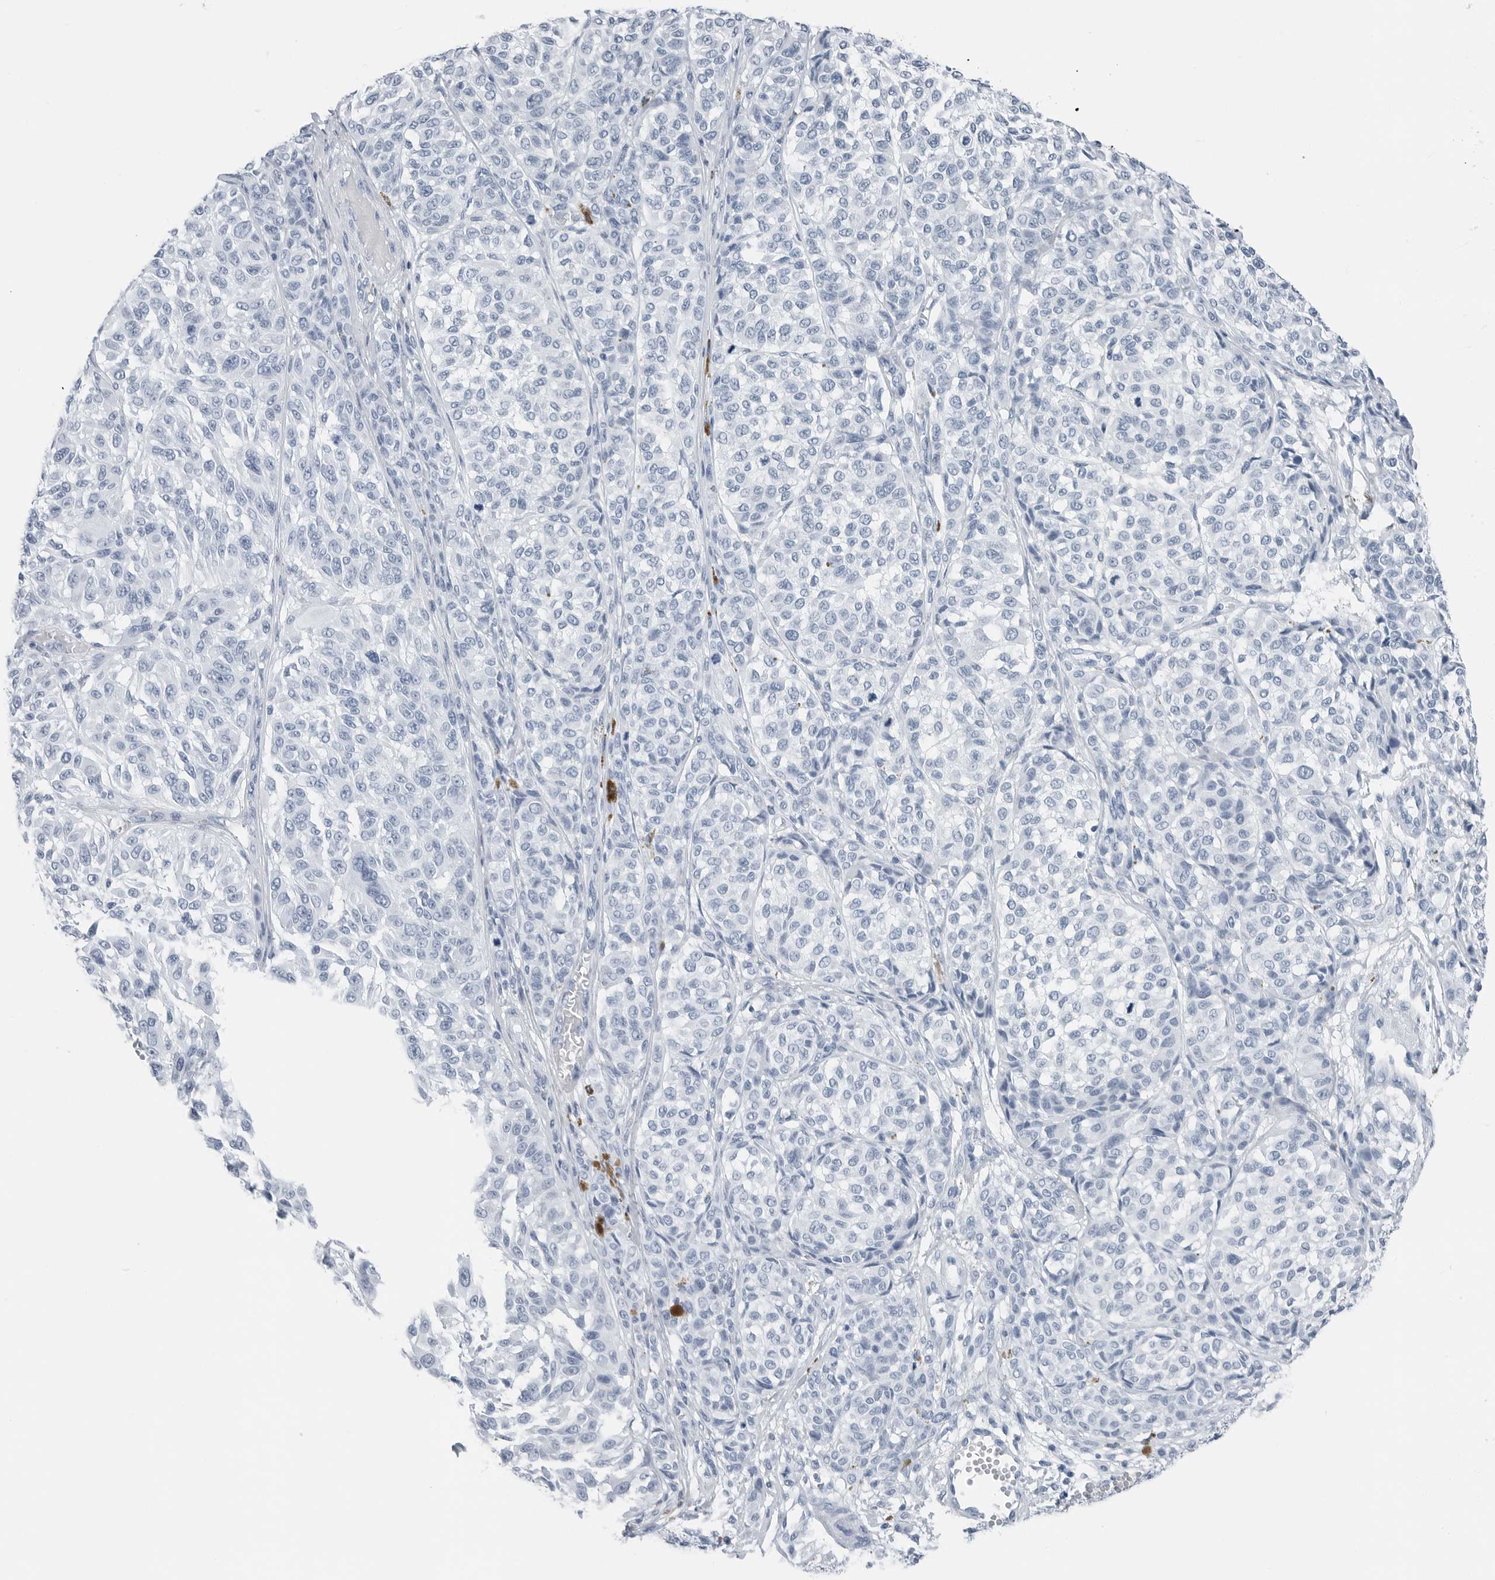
{"staining": {"intensity": "negative", "quantity": "none", "location": "none"}, "tissue": "melanoma", "cell_type": "Tumor cells", "image_type": "cancer", "snomed": [{"axis": "morphology", "description": "Malignant melanoma, NOS"}, {"axis": "topography", "description": "Skin"}], "caption": "Immunohistochemistry (IHC) image of neoplastic tissue: malignant melanoma stained with DAB (3,3'-diaminobenzidine) shows no significant protein staining in tumor cells.", "gene": "SLPI", "patient": {"sex": "male", "age": 83}}